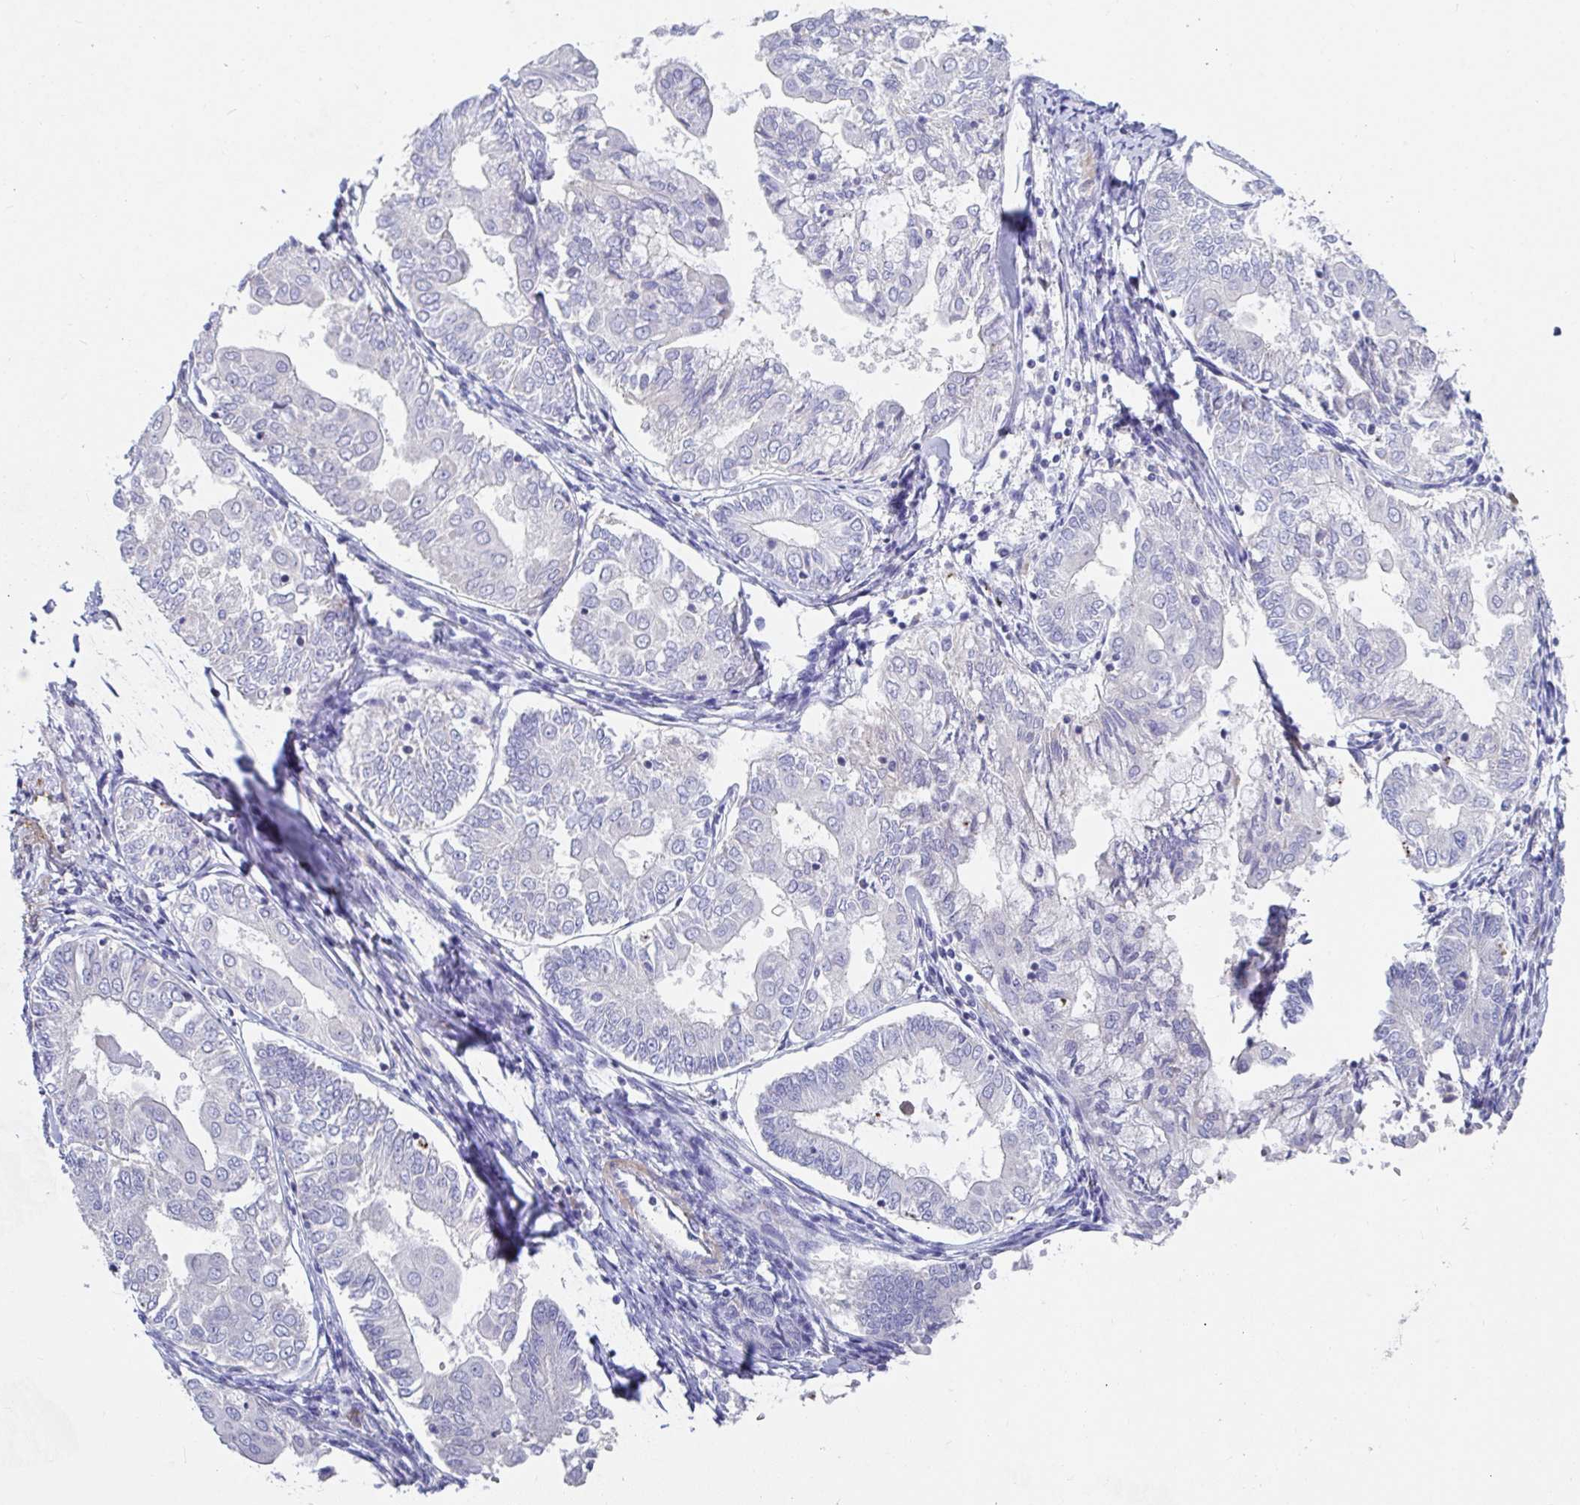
{"staining": {"intensity": "negative", "quantity": "none", "location": "none"}, "tissue": "endometrial cancer", "cell_type": "Tumor cells", "image_type": "cancer", "snomed": [{"axis": "morphology", "description": "Adenocarcinoma, NOS"}, {"axis": "topography", "description": "Endometrium"}], "caption": "A photomicrograph of human adenocarcinoma (endometrial) is negative for staining in tumor cells.", "gene": "ZNF561", "patient": {"sex": "female", "age": 68}}